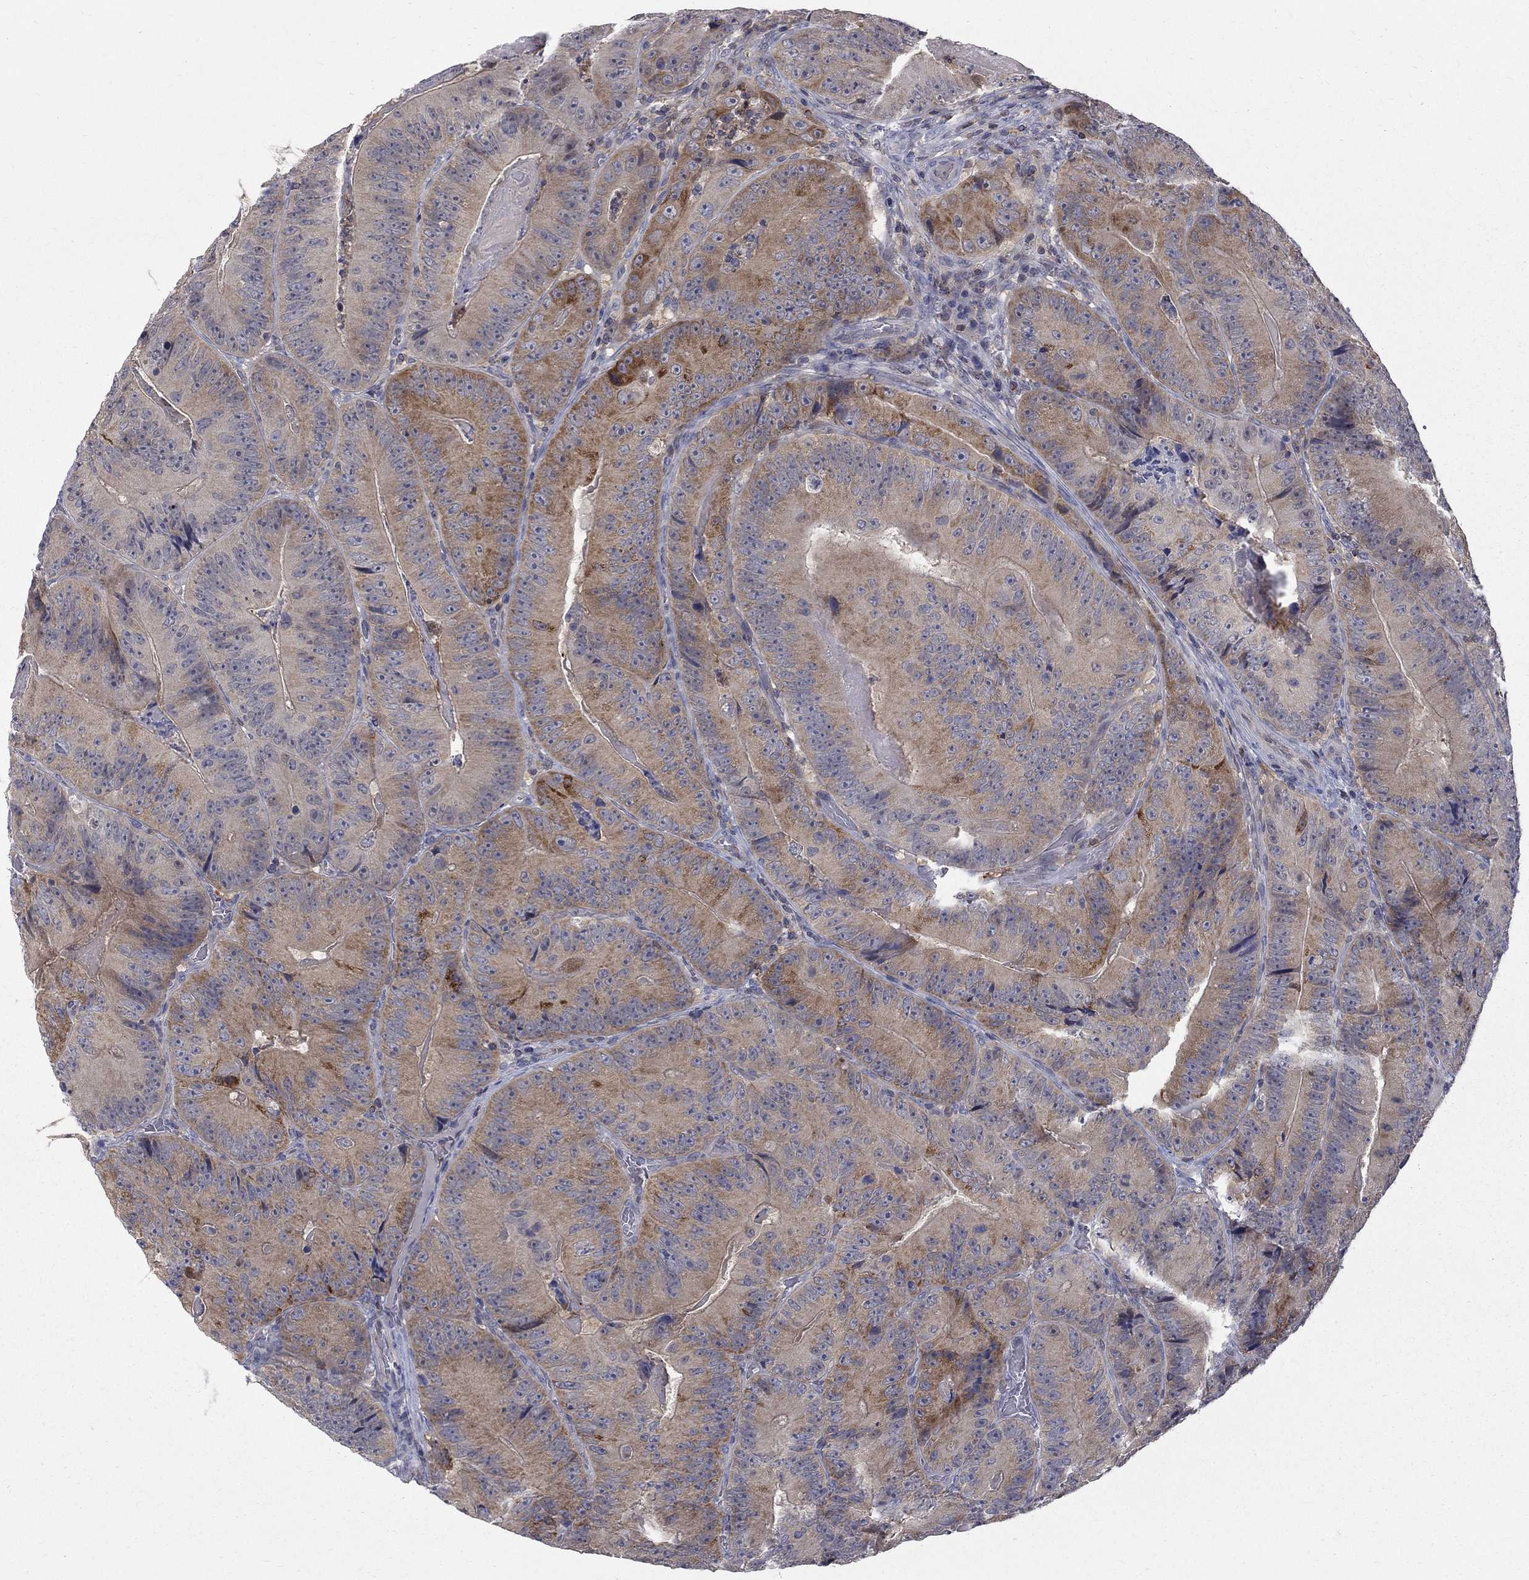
{"staining": {"intensity": "moderate", "quantity": "<25%", "location": "cytoplasmic/membranous"}, "tissue": "colorectal cancer", "cell_type": "Tumor cells", "image_type": "cancer", "snomed": [{"axis": "morphology", "description": "Adenocarcinoma, NOS"}, {"axis": "topography", "description": "Colon"}], "caption": "Tumor cells demonstrate low levels of moderate cytoplasmic/membranous expression in approximately <25% of cells in adenocarcinoma (colorectal). (brown staining indicates protein expression, while blue staining denotes nuclei).", "gene": "HKDC1", "patient": {"sex": "female", "age": 86}}